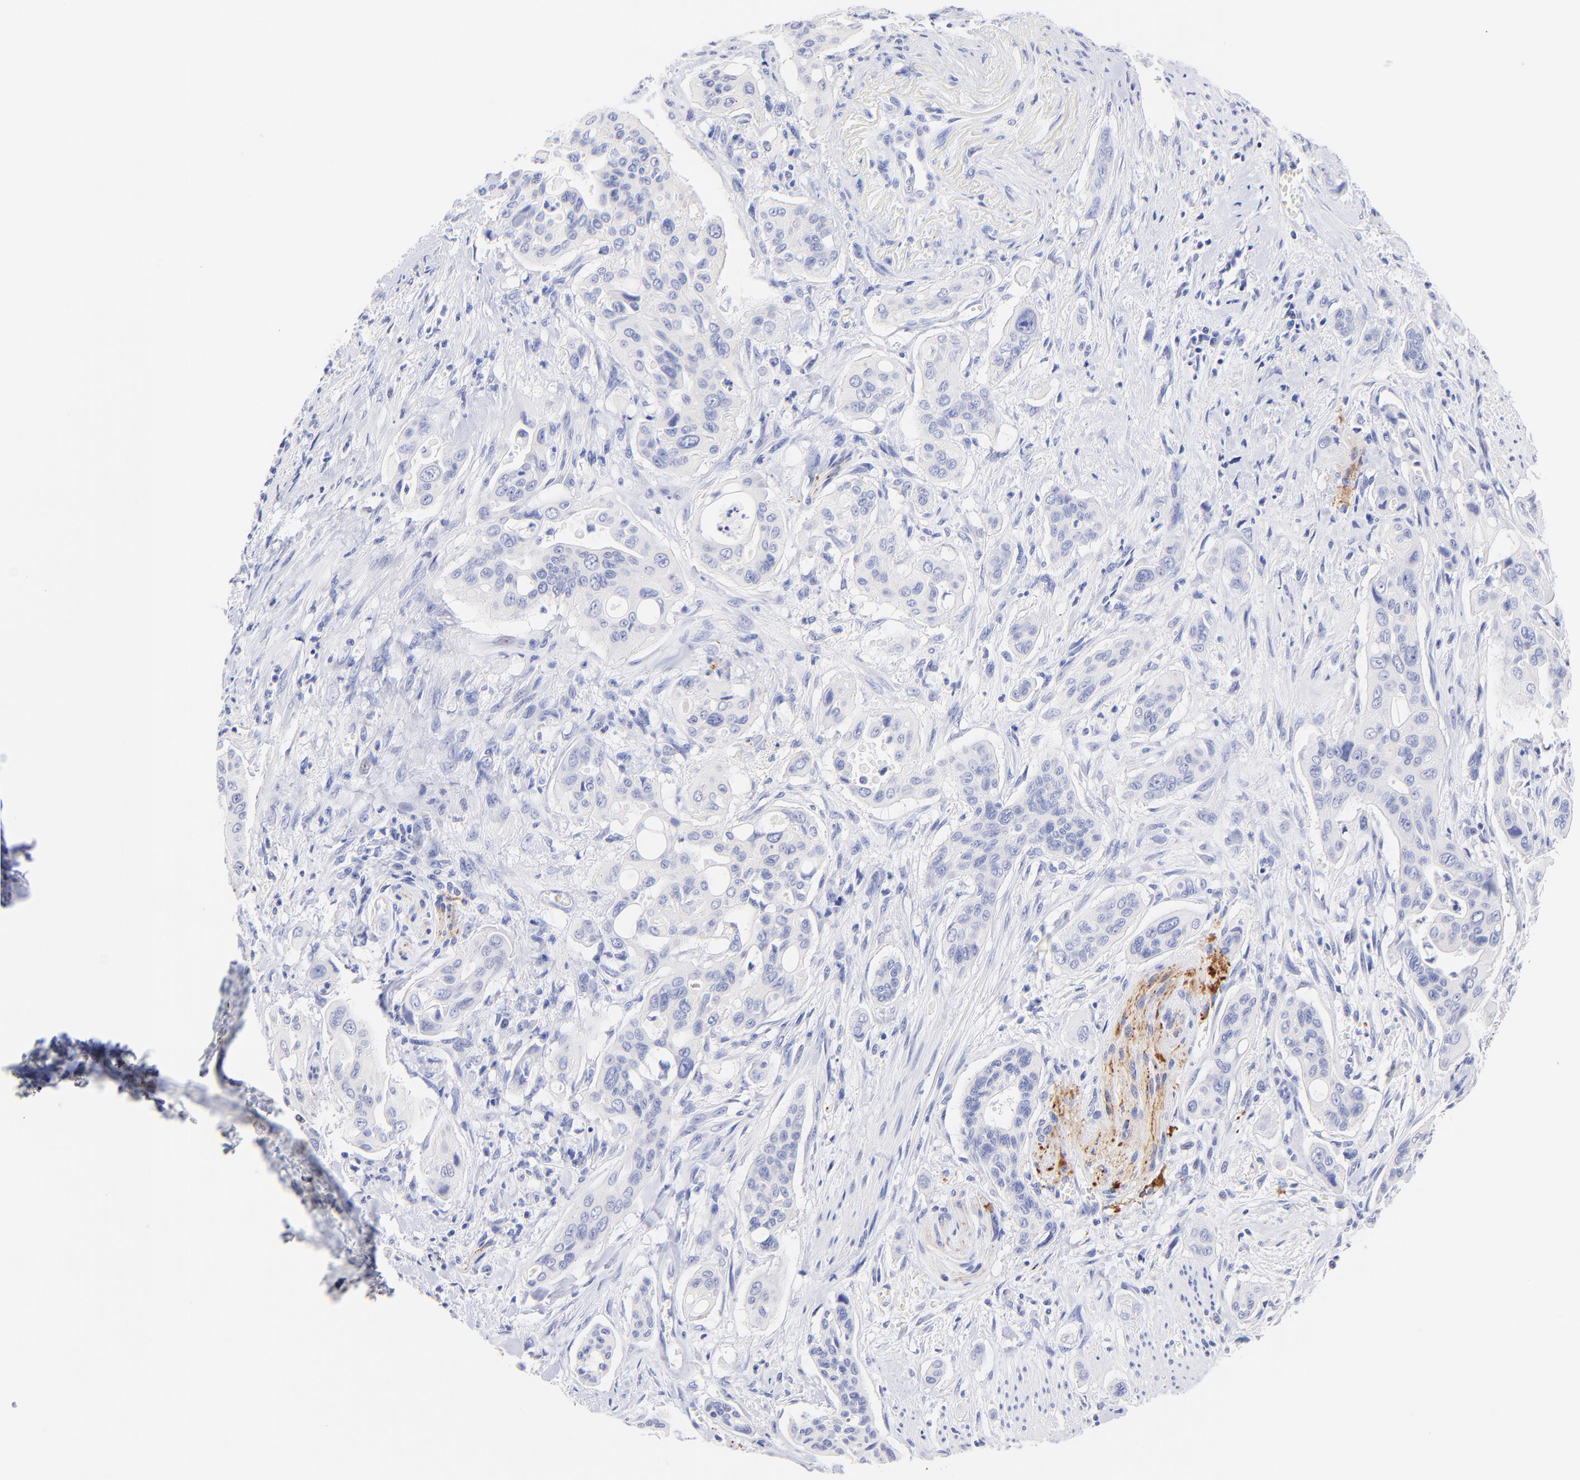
{"staining": {"intensity": "negative", "quantity": "none", "location": "none"}, "tissue": "pancreatic cancer", "cell_type": "Tumor cells", "image_type": "cancer", "snomed": [{"axis": "morphology", "description": "Adenocarcinoma, NOS"}, {"axis": "topography", "description": "Pancreas"}], "caption": "This is an IHC histopathology image of human pancreatic adenocarcinoma. There is no expression in tumor cells.", "gene": "RAB3A", "patient": {"sex": "male", "age": 77}}